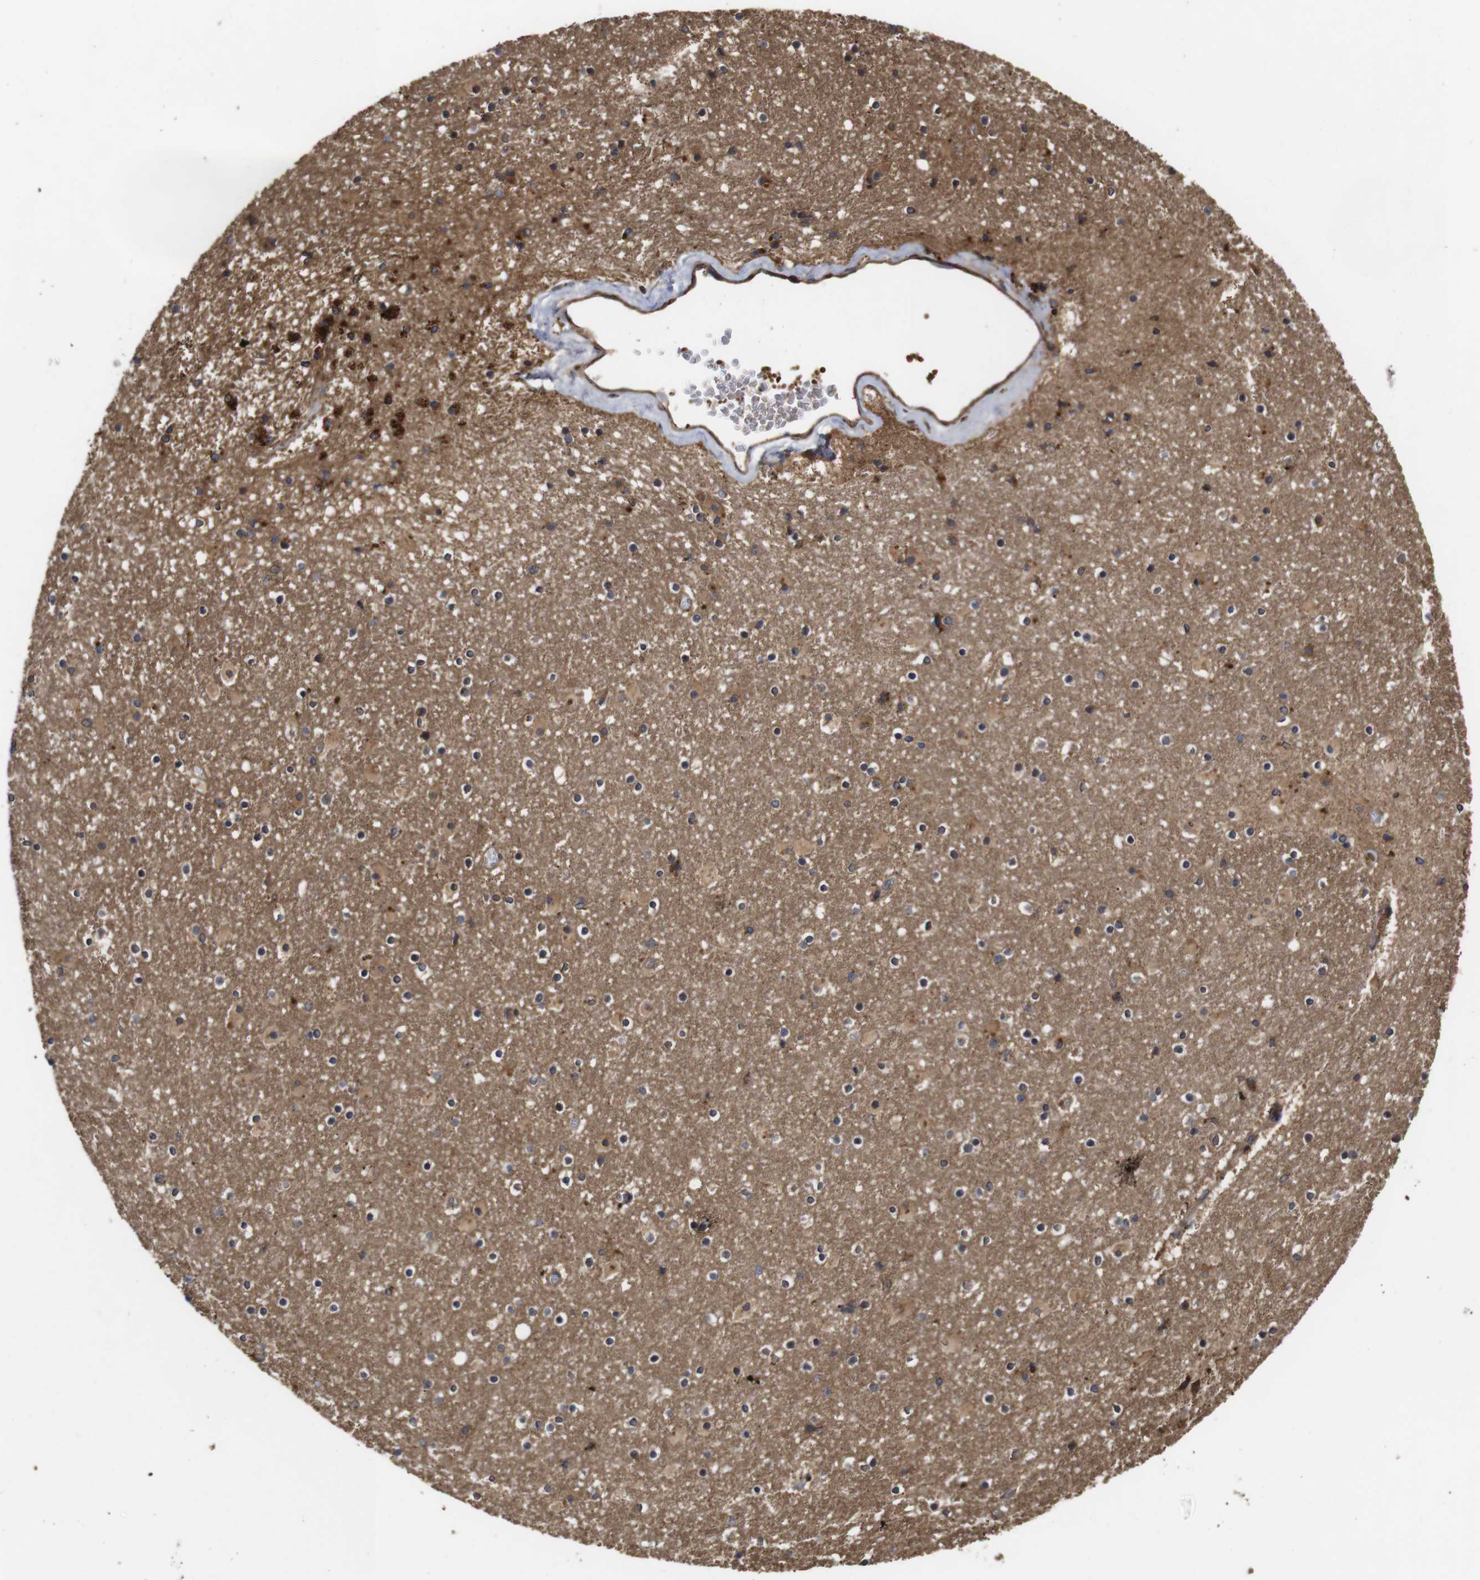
{"staining": {"intensity": "moderate", "quantity": "25%-75%", "location": "cytoplasmic/membranous"}, "tissue": "caudate", "cell_type": "Glial cells", "image_type": "normal", "snomed": [{"axis": "morphology", "description": "Normal tissue, NOS"}, {"axis": "topography", "description": "Lateral ventricle wall"}], "caption": "Moderate cytoplasmic/membranous expression is seen in about 25%-75% of glial cells in normal caudate.", "gene": "PTPN14", "patient": {"sex": "male", "age": 45}}